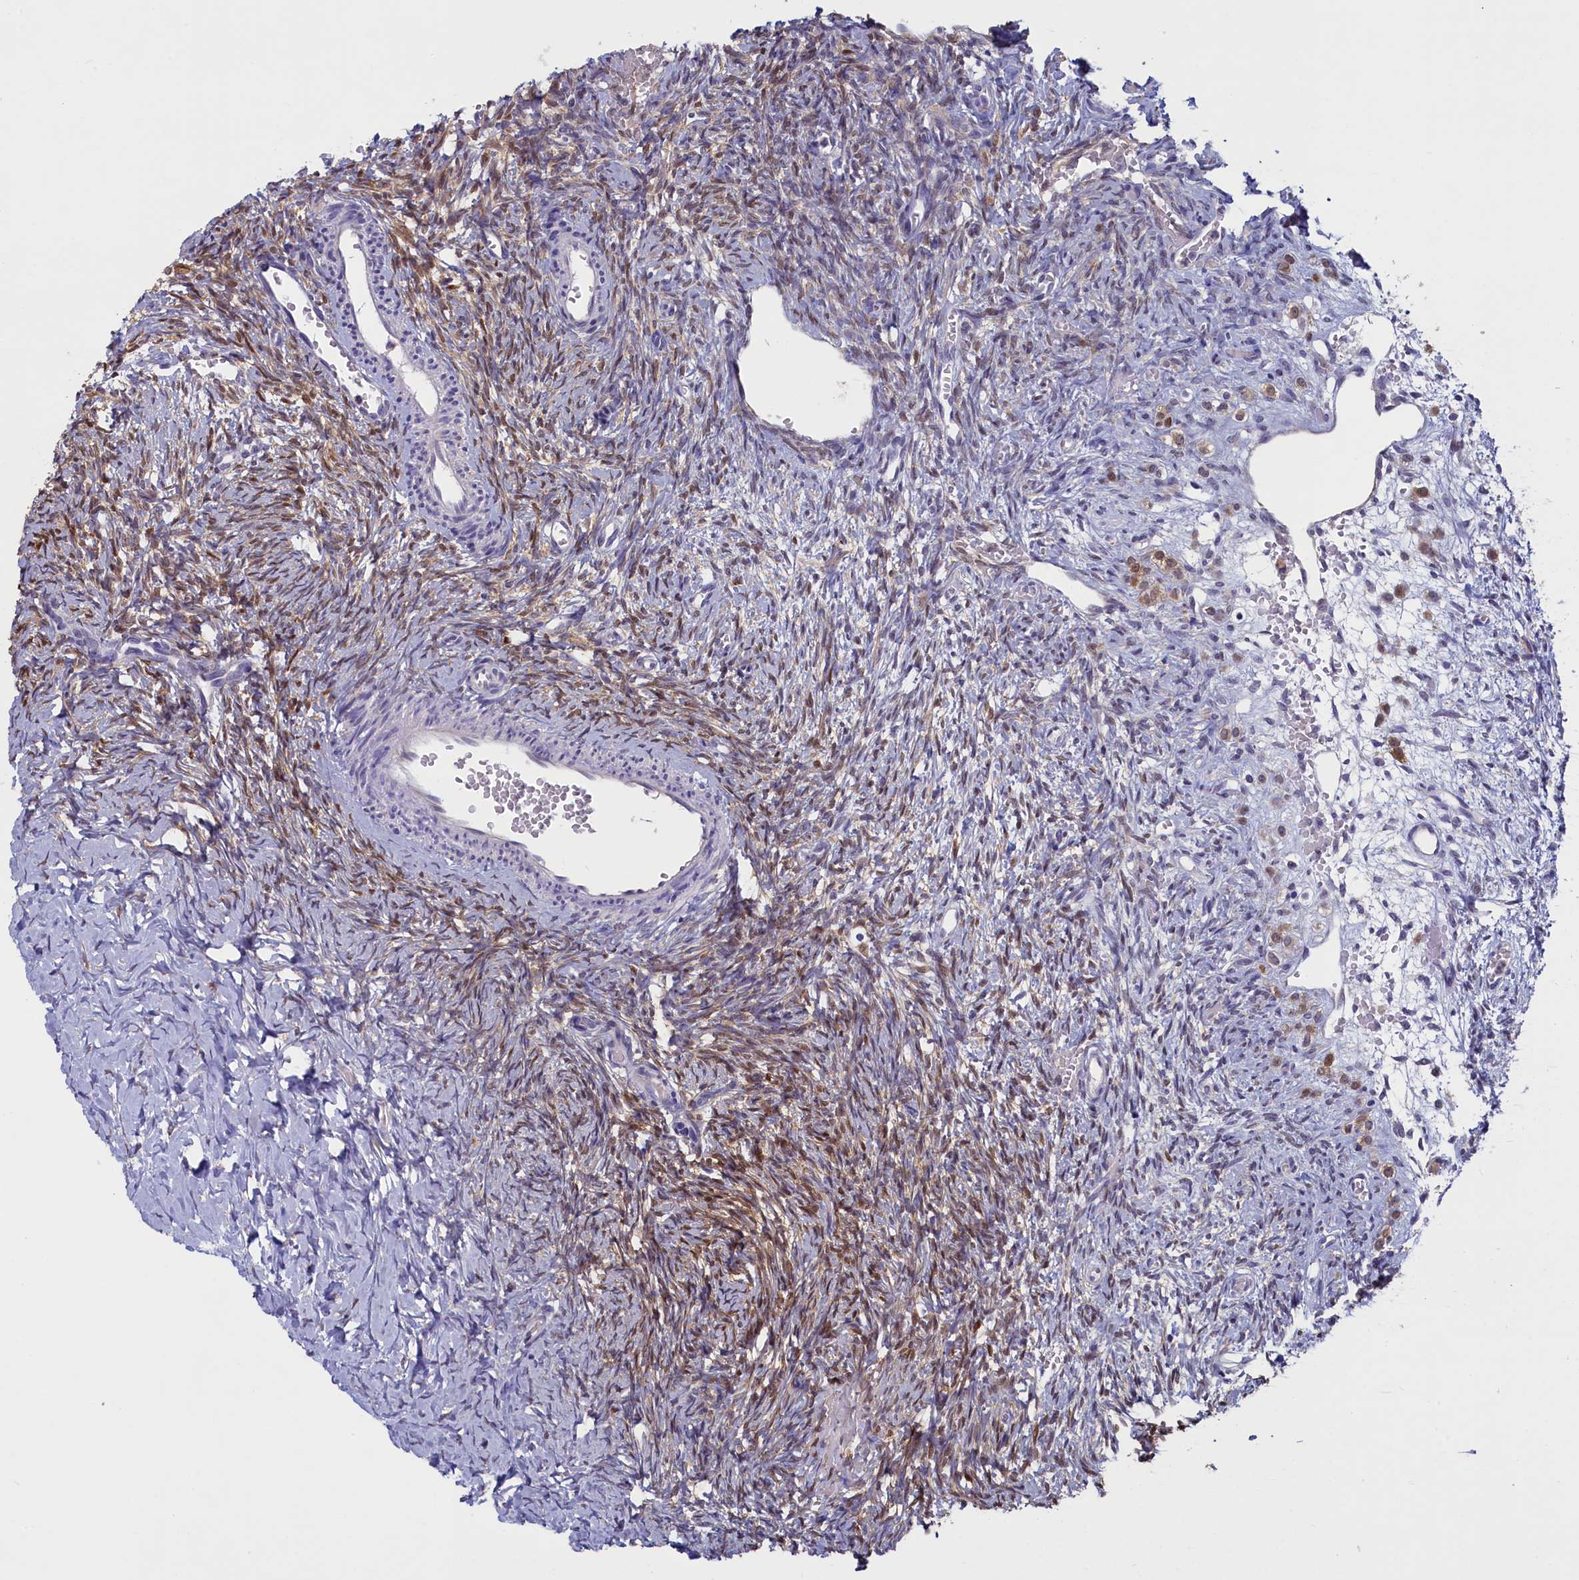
{"staining": {"intensity": "strong", "quantity": "25%-75%", "location": "cytoplasmic/membranous,nuclear"}, "tissue": "ovary", "cell_type": "Ovarian stroma cells", "image_type": "normal", "snomed": [{"axis": "morphology", "description": "Normal tissue, NOS"}, {"axis": "topography", "description": "Ovary"}], "caption": "Brown immunohistochemical staining in unremarkable ovary displays strong cytoplasmic/membranous,nuclear positivity in approximately 25%-75% of ovarian stroma cells.", "gene": "UCHL3", "patient": {"sex": "female", "age": 39}}